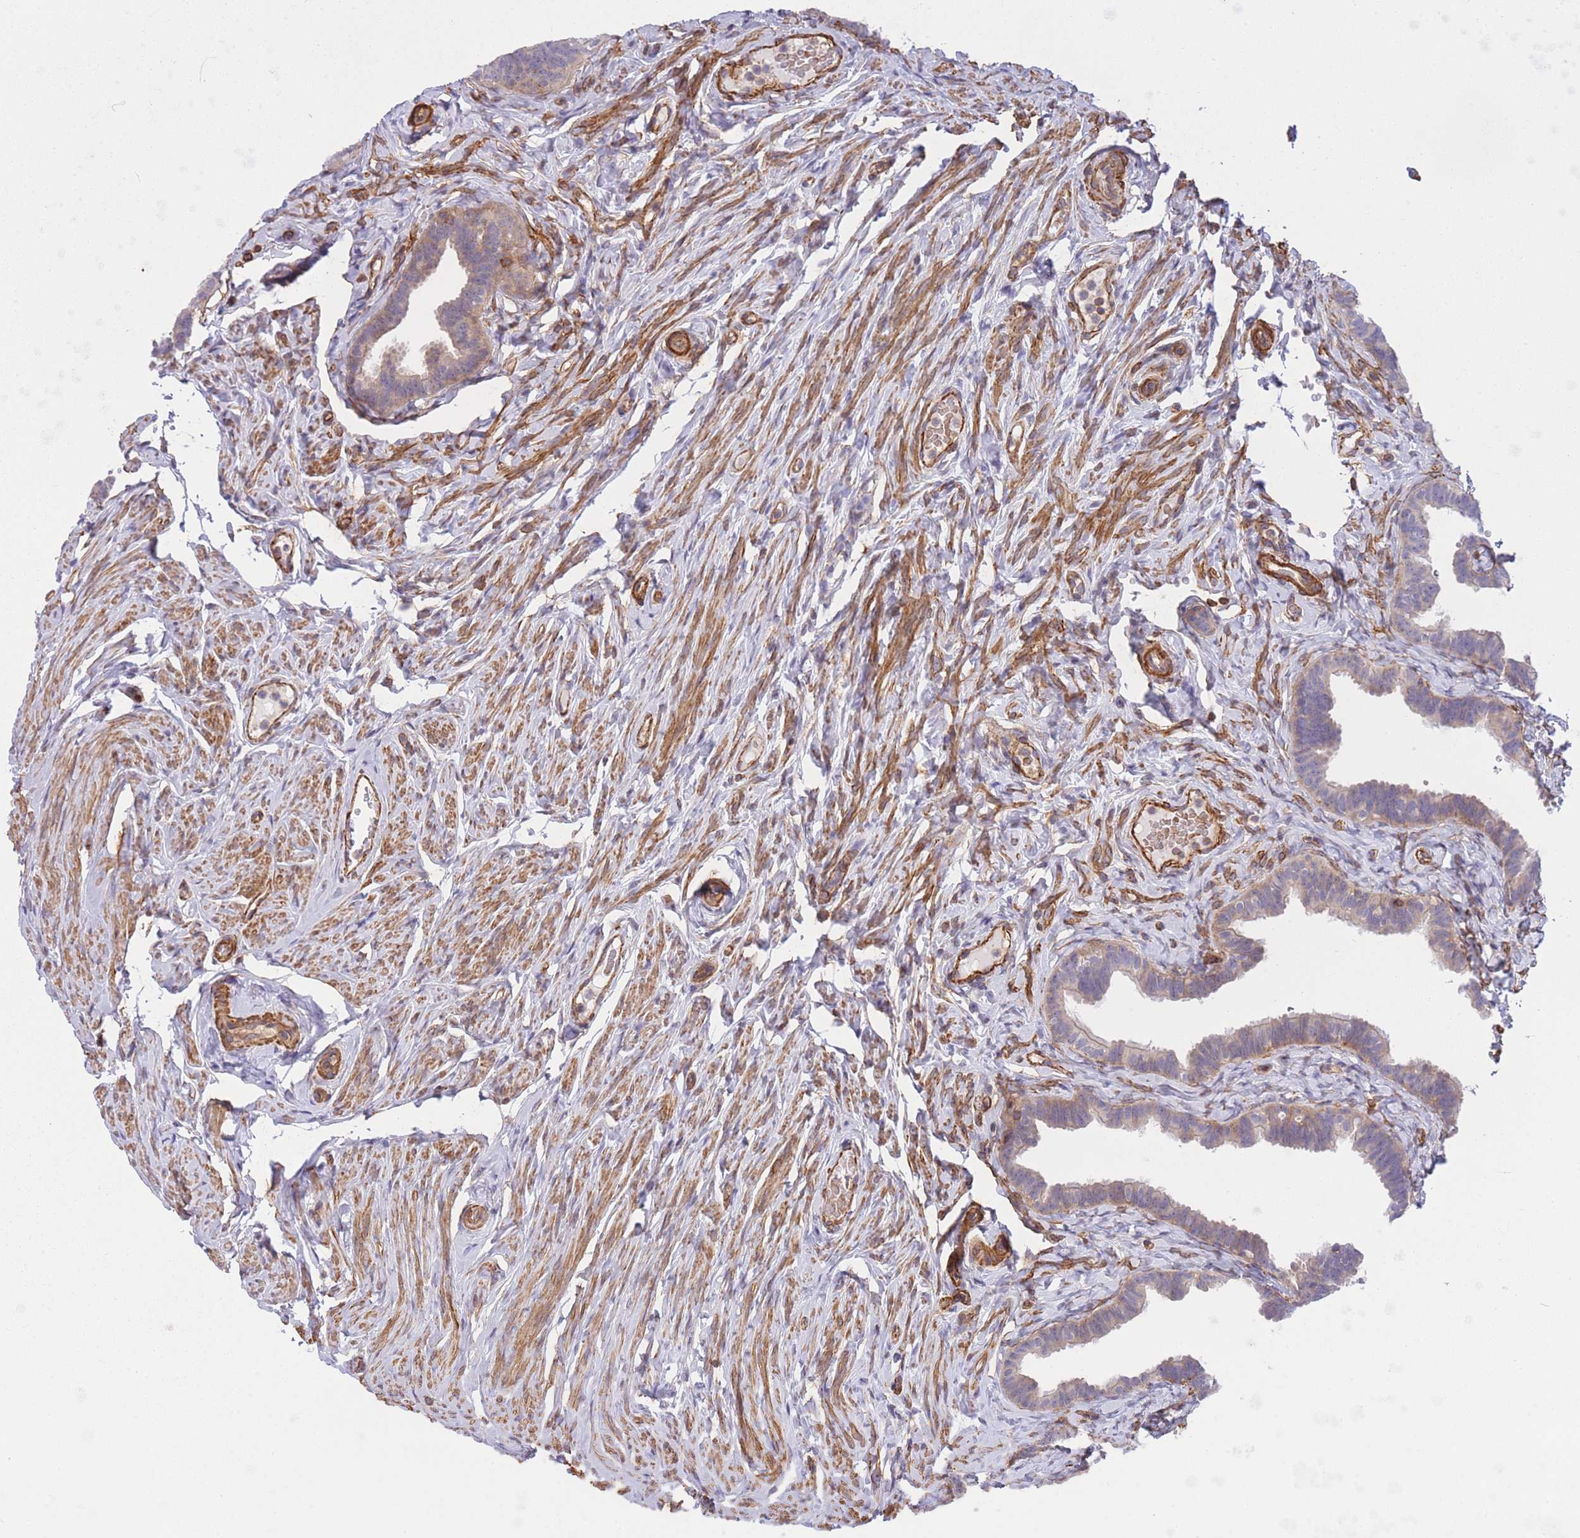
{"staining": {"intensity": "weak", "quantity": "<25%", "location": "cytoplasmic/membranous"}, "tissue": "fallopian tube", "cell_type": "Glandular cells", "image_type": "normal", "snomed": [{"axis": "morphology", "description": "Normal tissue, NOS"}, {"axis": "topography", "description": "Fallopian tube"}], "caption": "IHC image of normal human fallopian tube stained for a protein (brown), which displays no expression in glandular cells.", "gene": "CDC25B", "patient": {"sex": "female", "age": 65}}